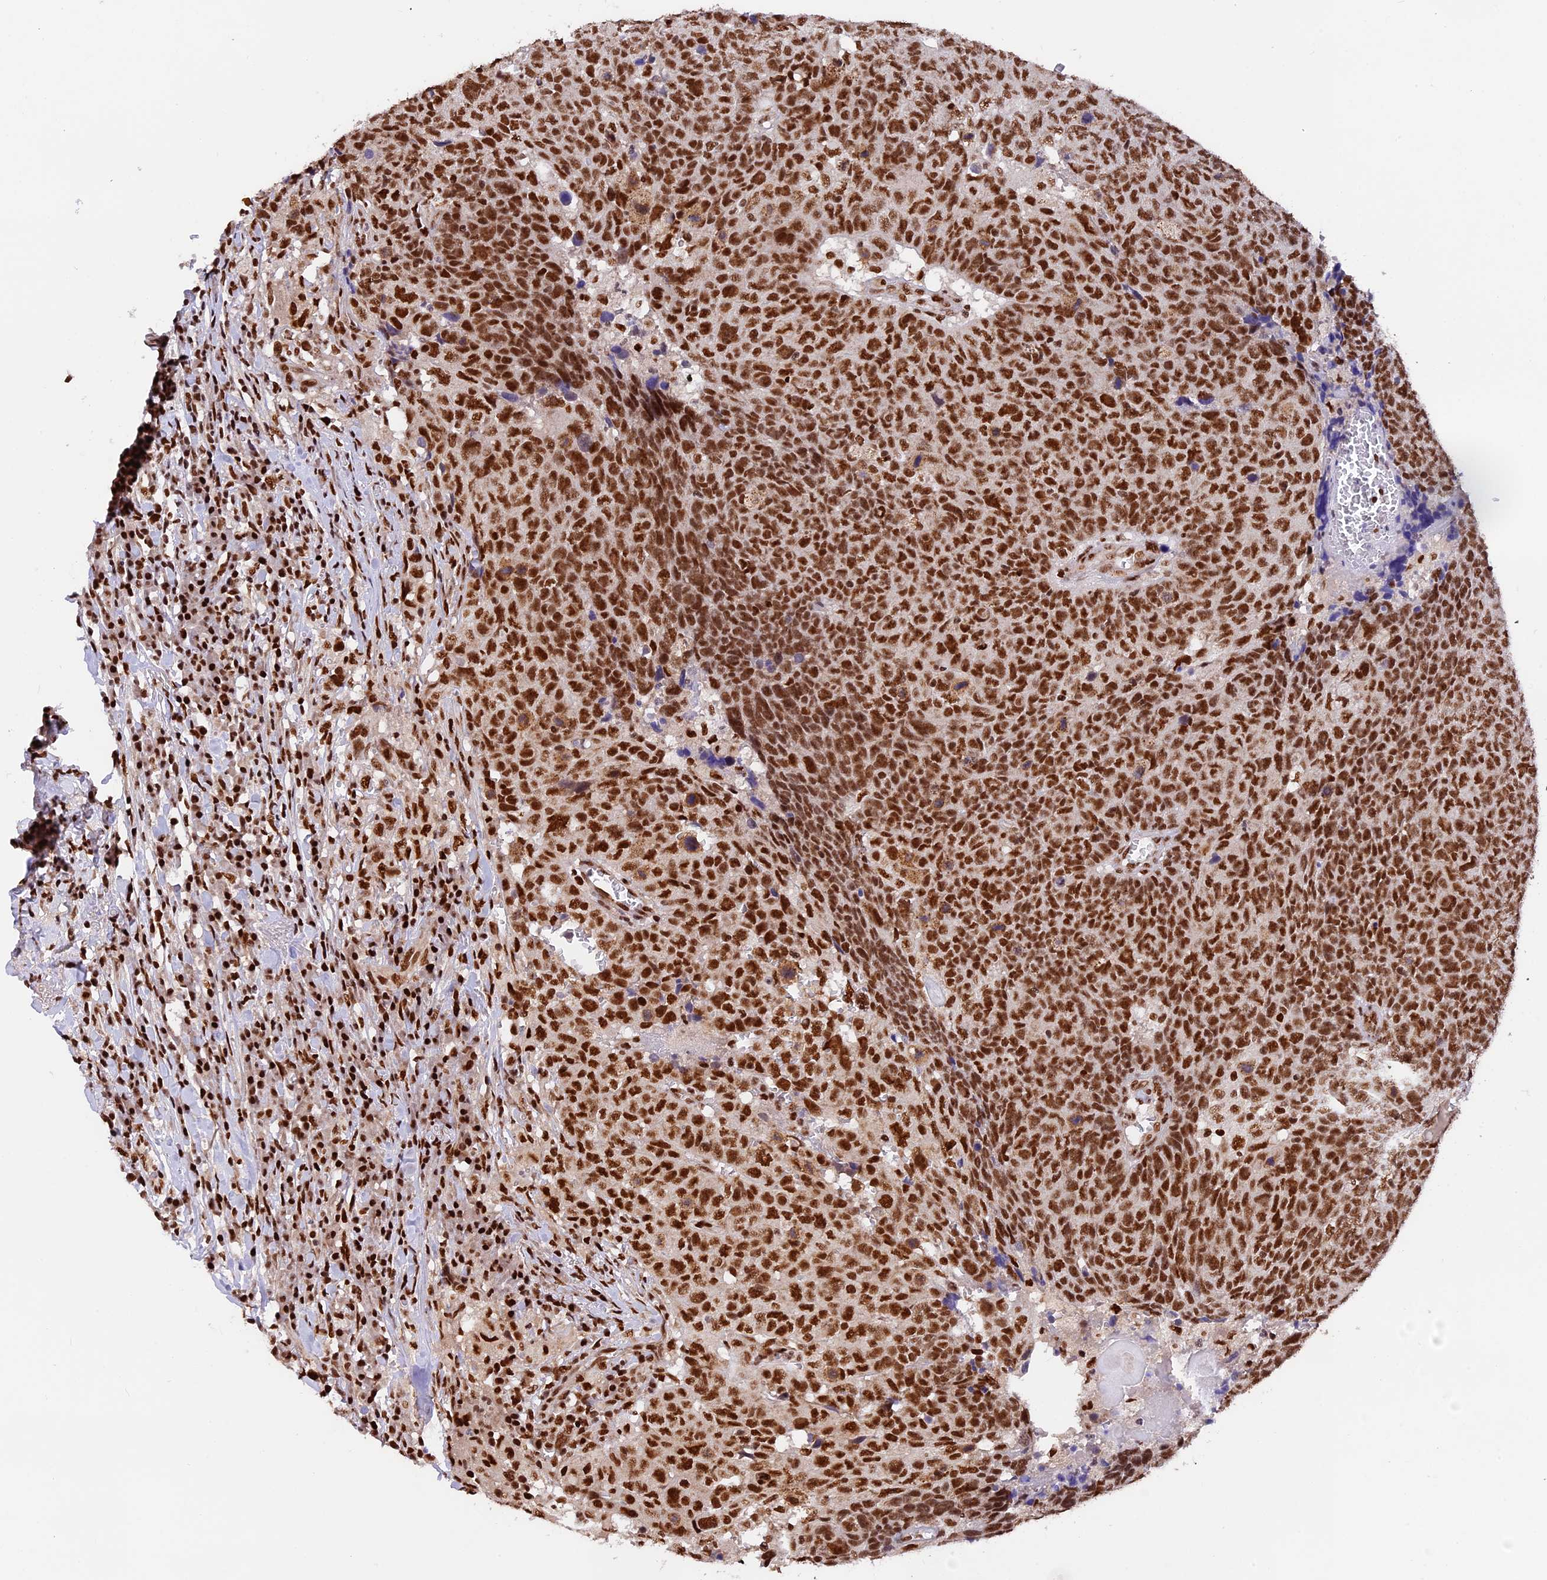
{"staining": {"intensity": "strong", "quantity": ">75%", "location": "nuclear"}, "tissue": "head and neck cancer", "cell_type": "Tumor cells", "image_type": "cancer", "snomed": [{"axis": "morphology", "description": "Squamous cell carcinoma, NOS"}, {"axis": "topography", "description": "Head-Neck"}], "caption": "Squamous cell carcinoma (head and neck) was stained to show a protein in brown. There is high levels of strong nuclear staining in approximately >75% of tumor cells. Using DAB (brown) and hematoxylin (blue) stains, captured at high magnification using brightfield microscopy.", "gene": "RAMAC", "patient": {"sex": "male", "age": 66}}